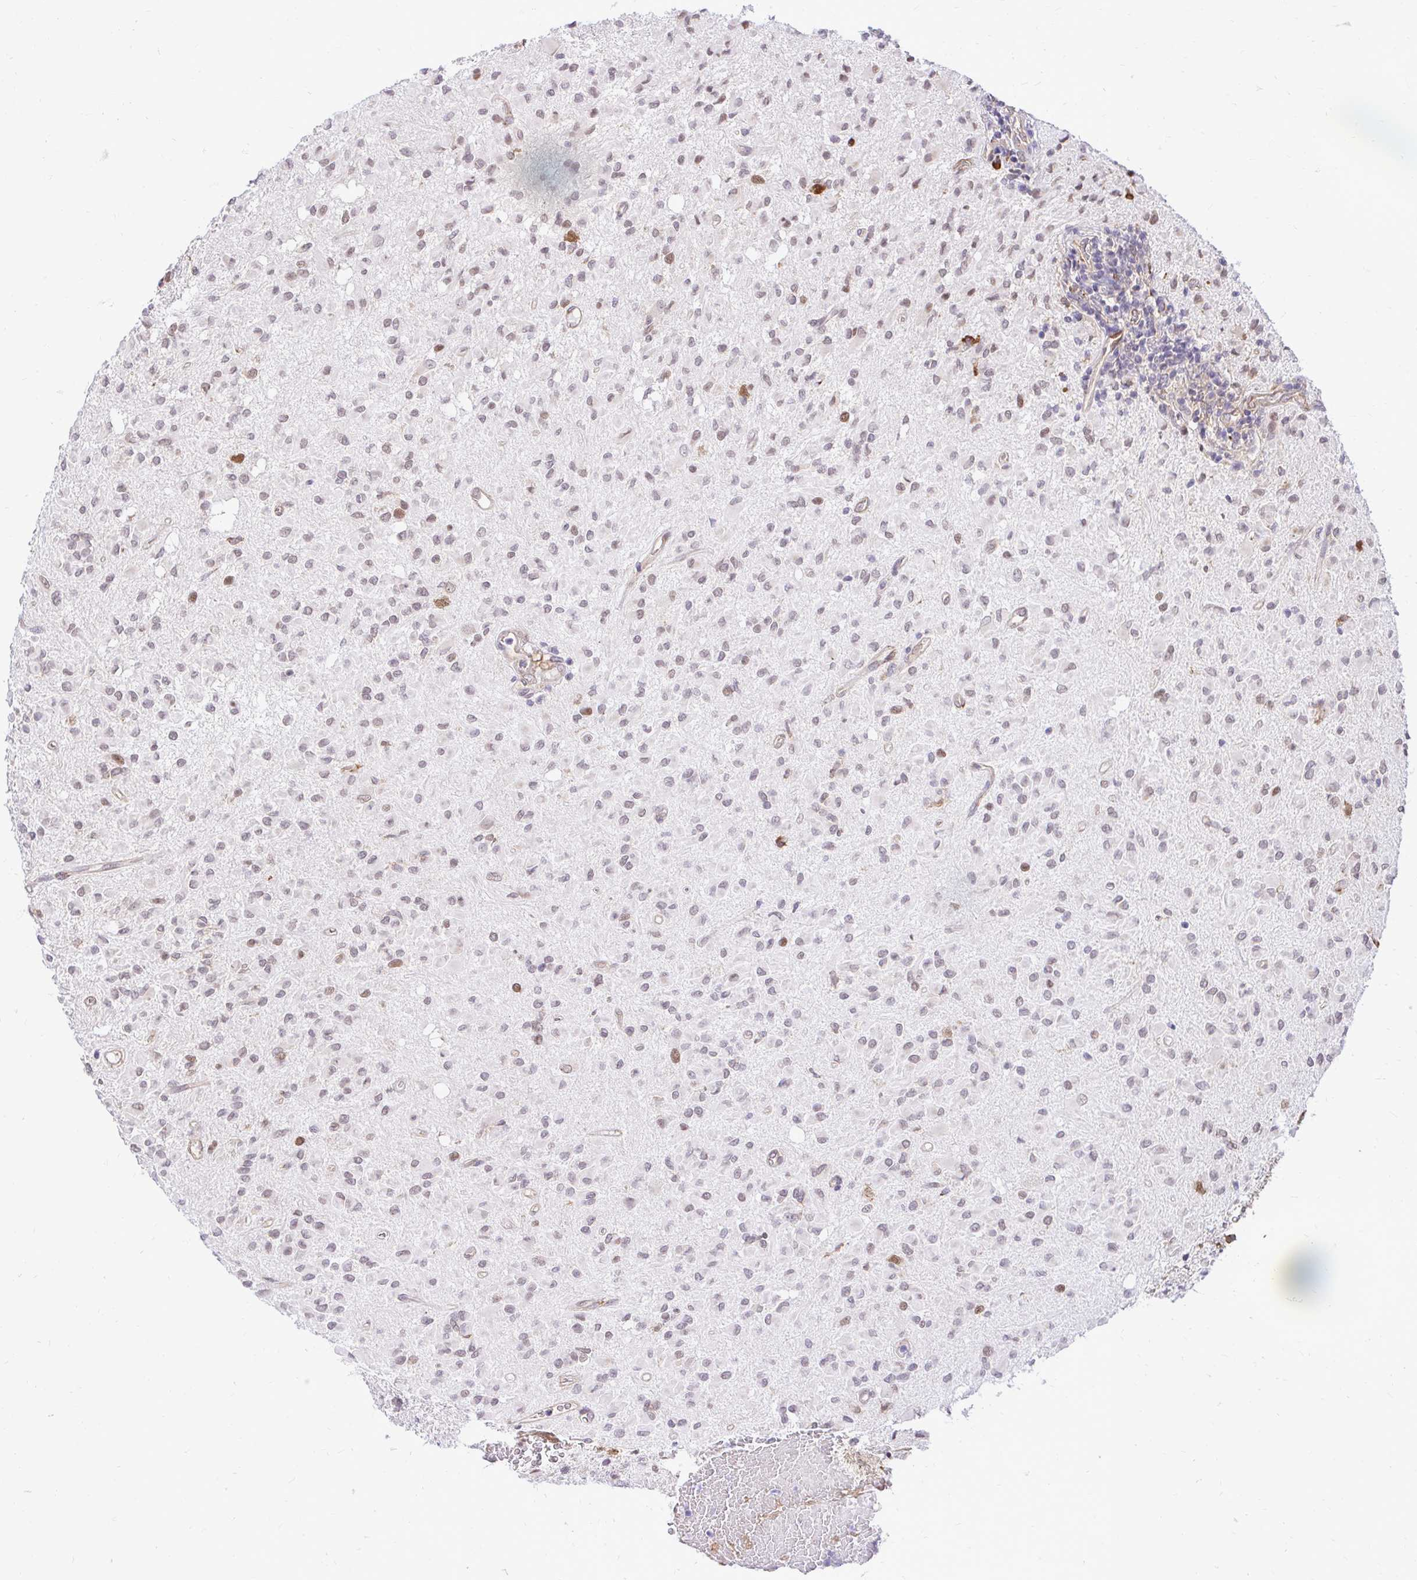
{"staining": {"intensity": "weak", "quantity": "25%-75%", "location": "nuclear"}, "tissue": "glioma", "cell_type": "Tumor cells", "image_type": "cancer", "snomed": [{"axis": "morphology", "description": "Glioma, malignant, Low grade"}, {"axis": "topography", "description": "Brain"}], "caption": "An immunohistochemistry photomicrograph of neoplastic tissue is shown. Protein staining in brown shows weak nuclear positivity in glioma within tumor cells.", "gene": "NAALAD2", "patient": {"sex": "female", "age": 33}}